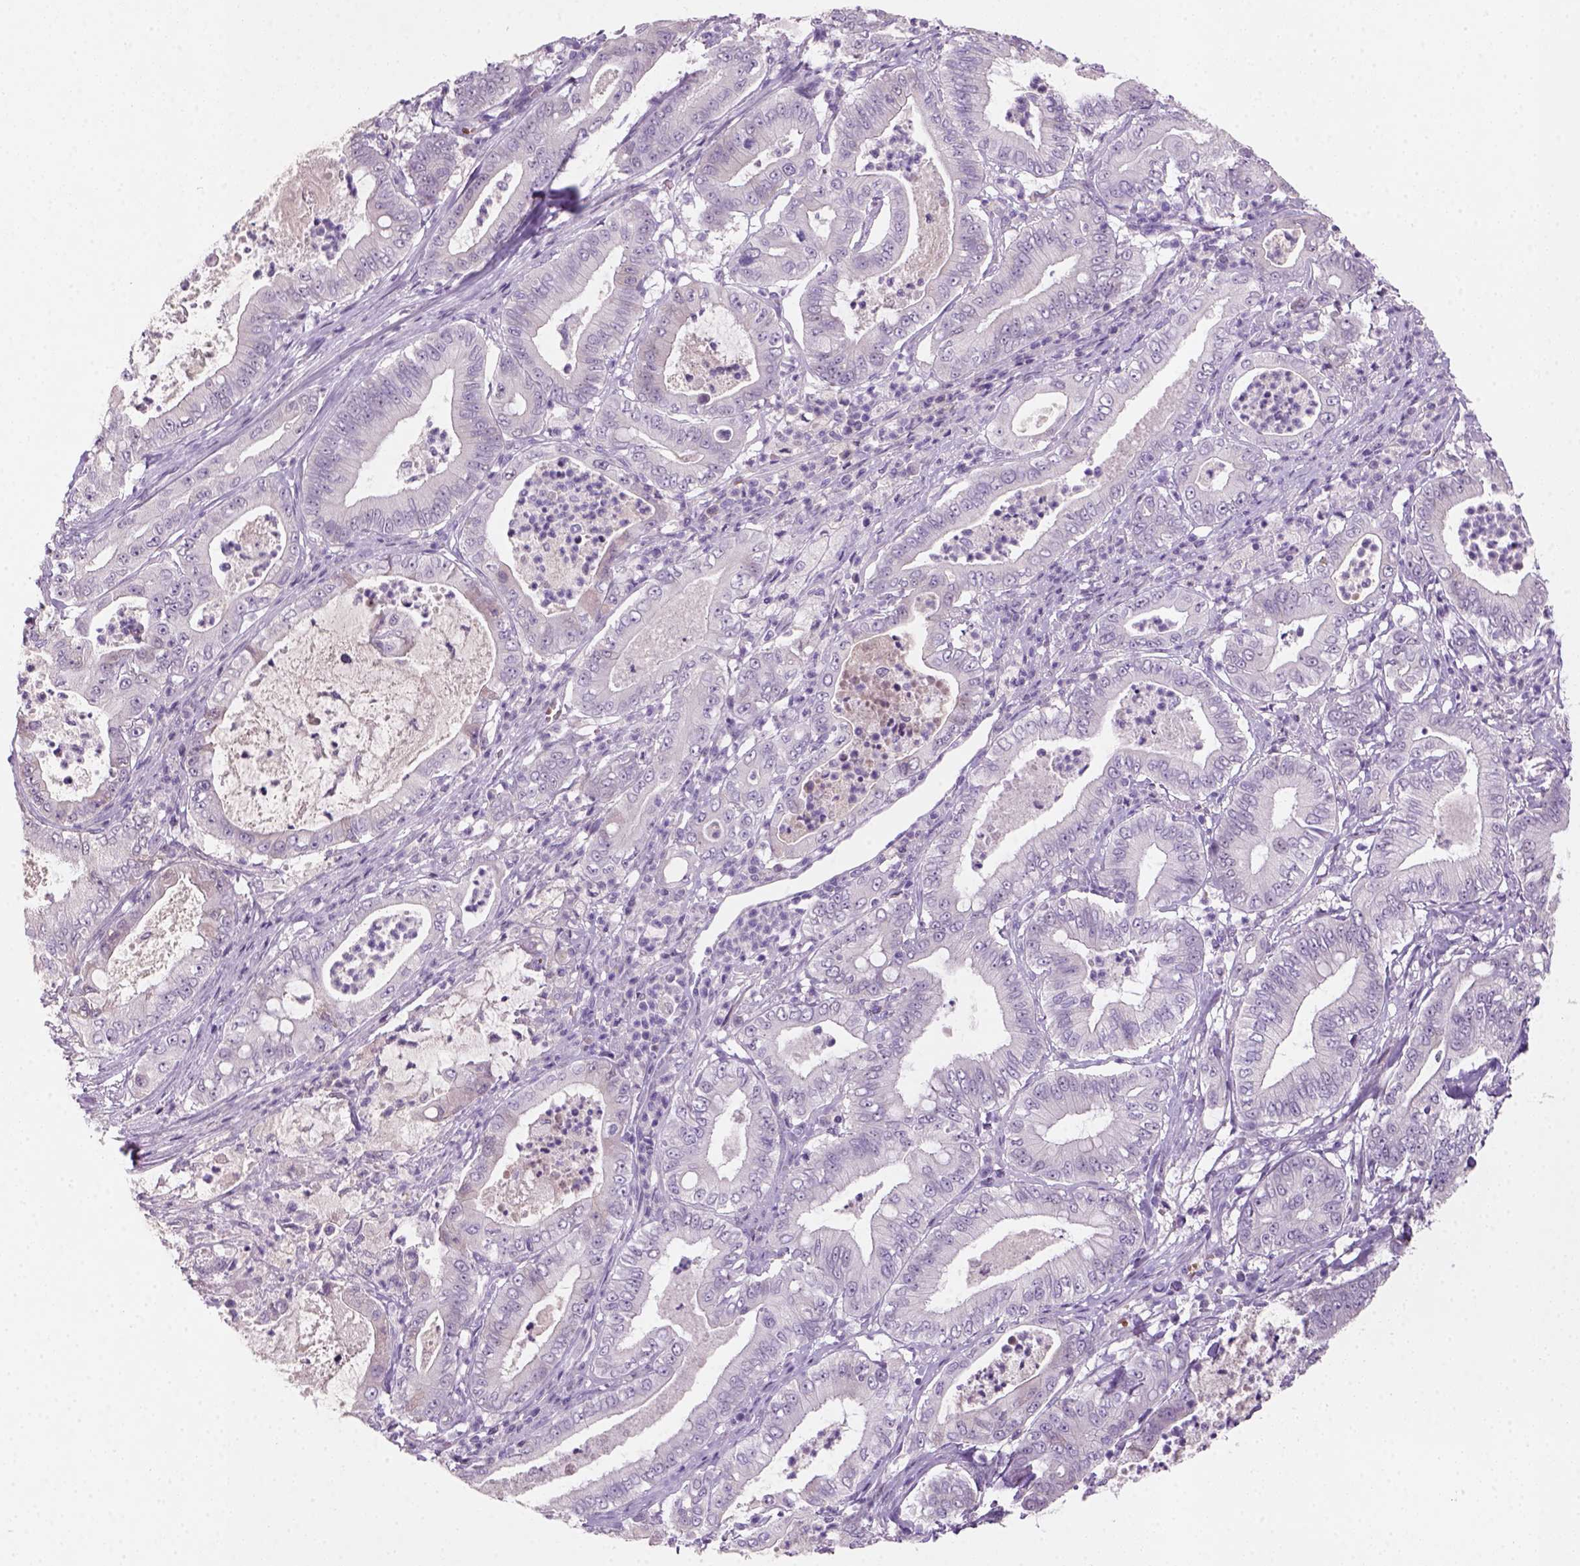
{"staining": {"intensity": "negative", "quantity": "none", "location": "none"}, "tissue": "pancreatic cancer", "cell_type": "Tumor cells", "image_type": "cancer", "snomed": [{"axis": "morphology", "description": "Adenocarcinoma, NOS"}, {"axis": "topography", "description": "Pancreas"}], "caption": "DAB immunohistochemical staining of adenocarcinoma (pancreatic) exhibits no significant staining in tumor cells.", "gene": "ZMAT4", "patient": {"sex": "male", "age": 71}}